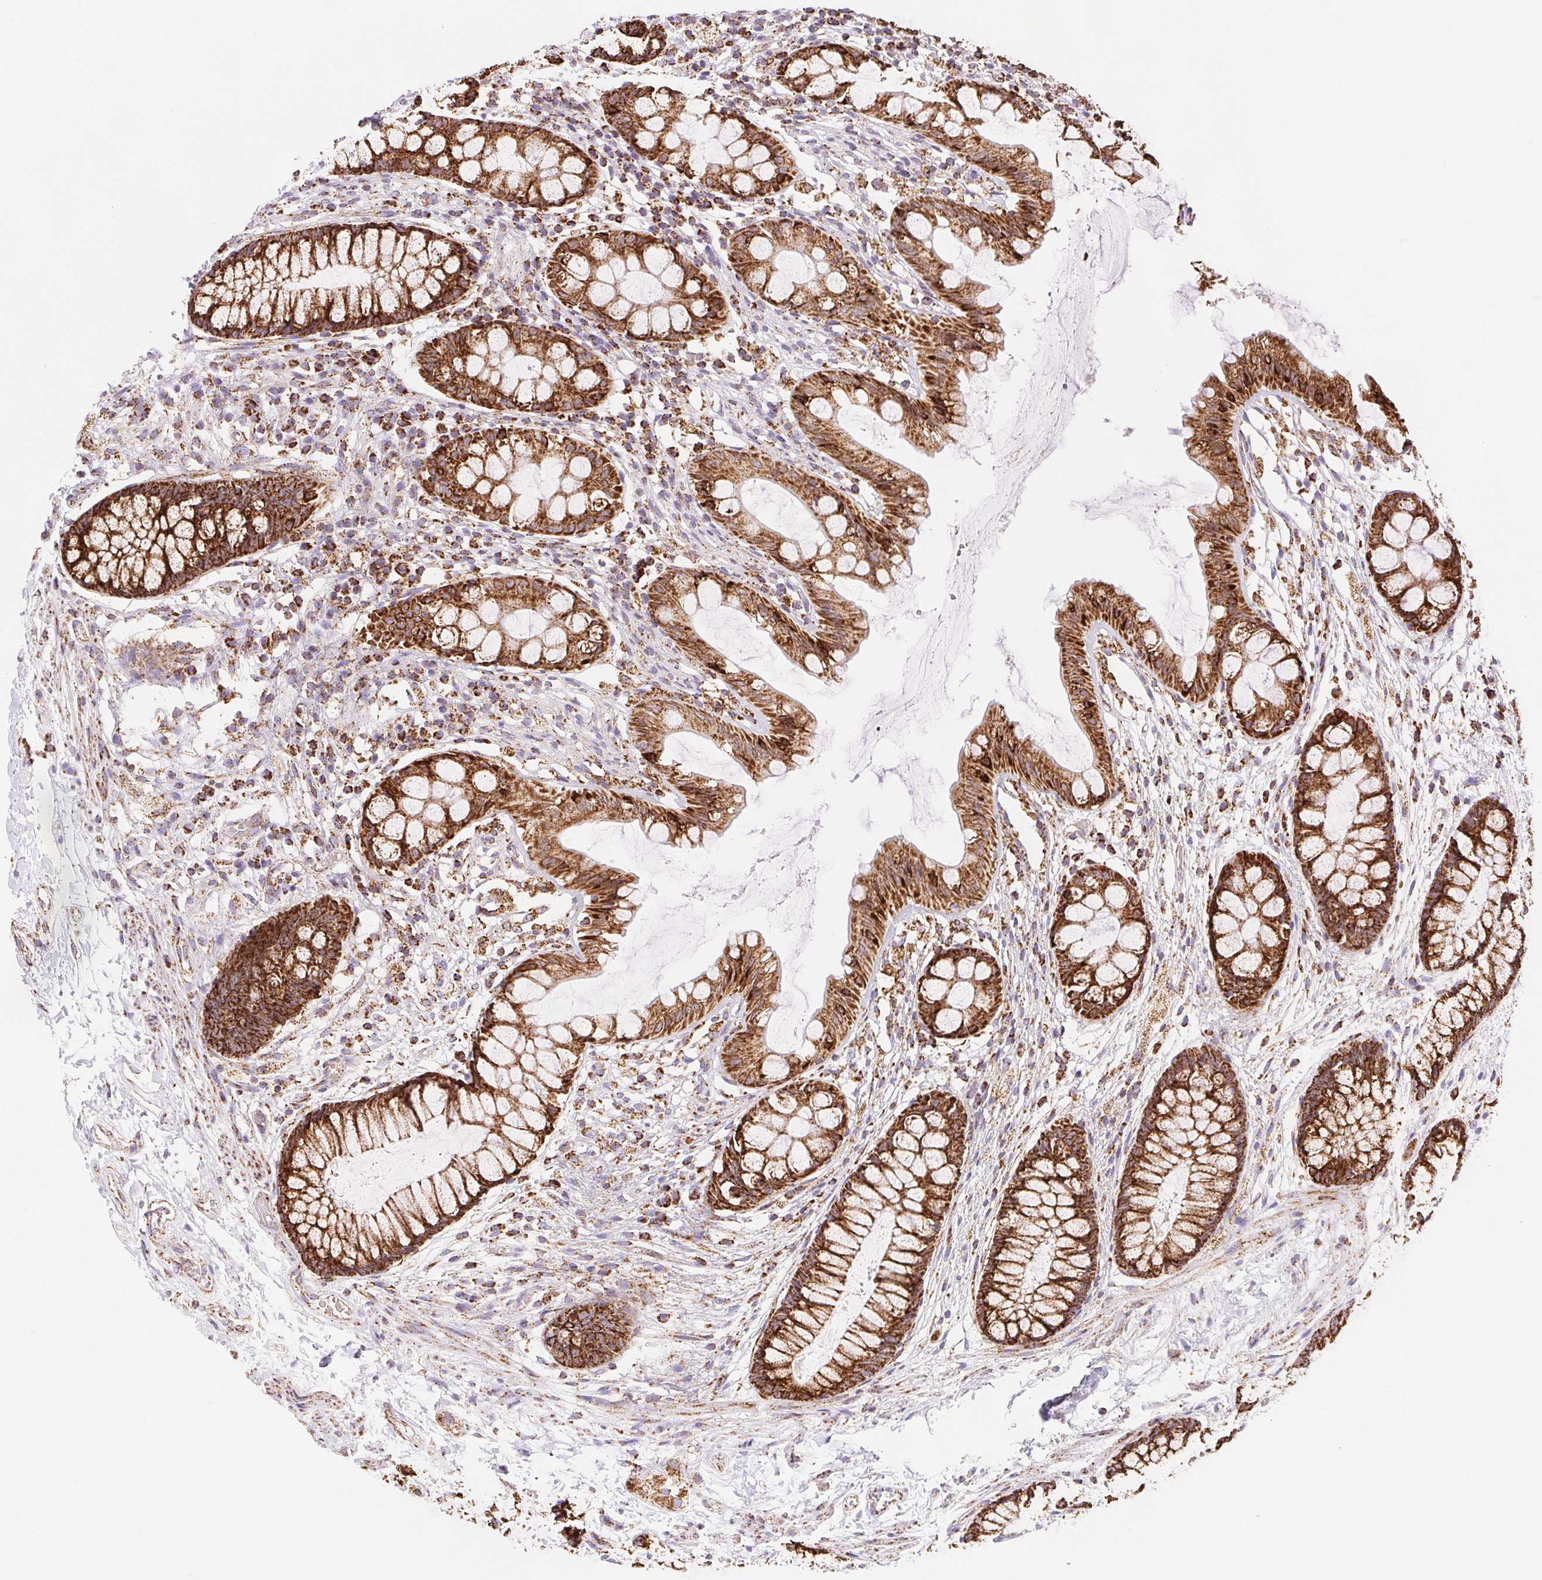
{"staining": {"intensity": "strong", "quantity": ">75%", "location": "cytoplasmic/membranous"}, "tissue": "rectum", "cell_type": "Glandular cells", "image_type": "normal", "snomed": [{"axis": "morphology", "description": "Normal tissue, NOS"}, {"axis": "topography", "description": "Rectum"}], "caption": "Strong cytoplasmic/membranous staining is present in approximately >75% of glandular cells in normal rectum.", "gene": "NIPSNAP2", "patient": {"sex": "female", "age": 62}}